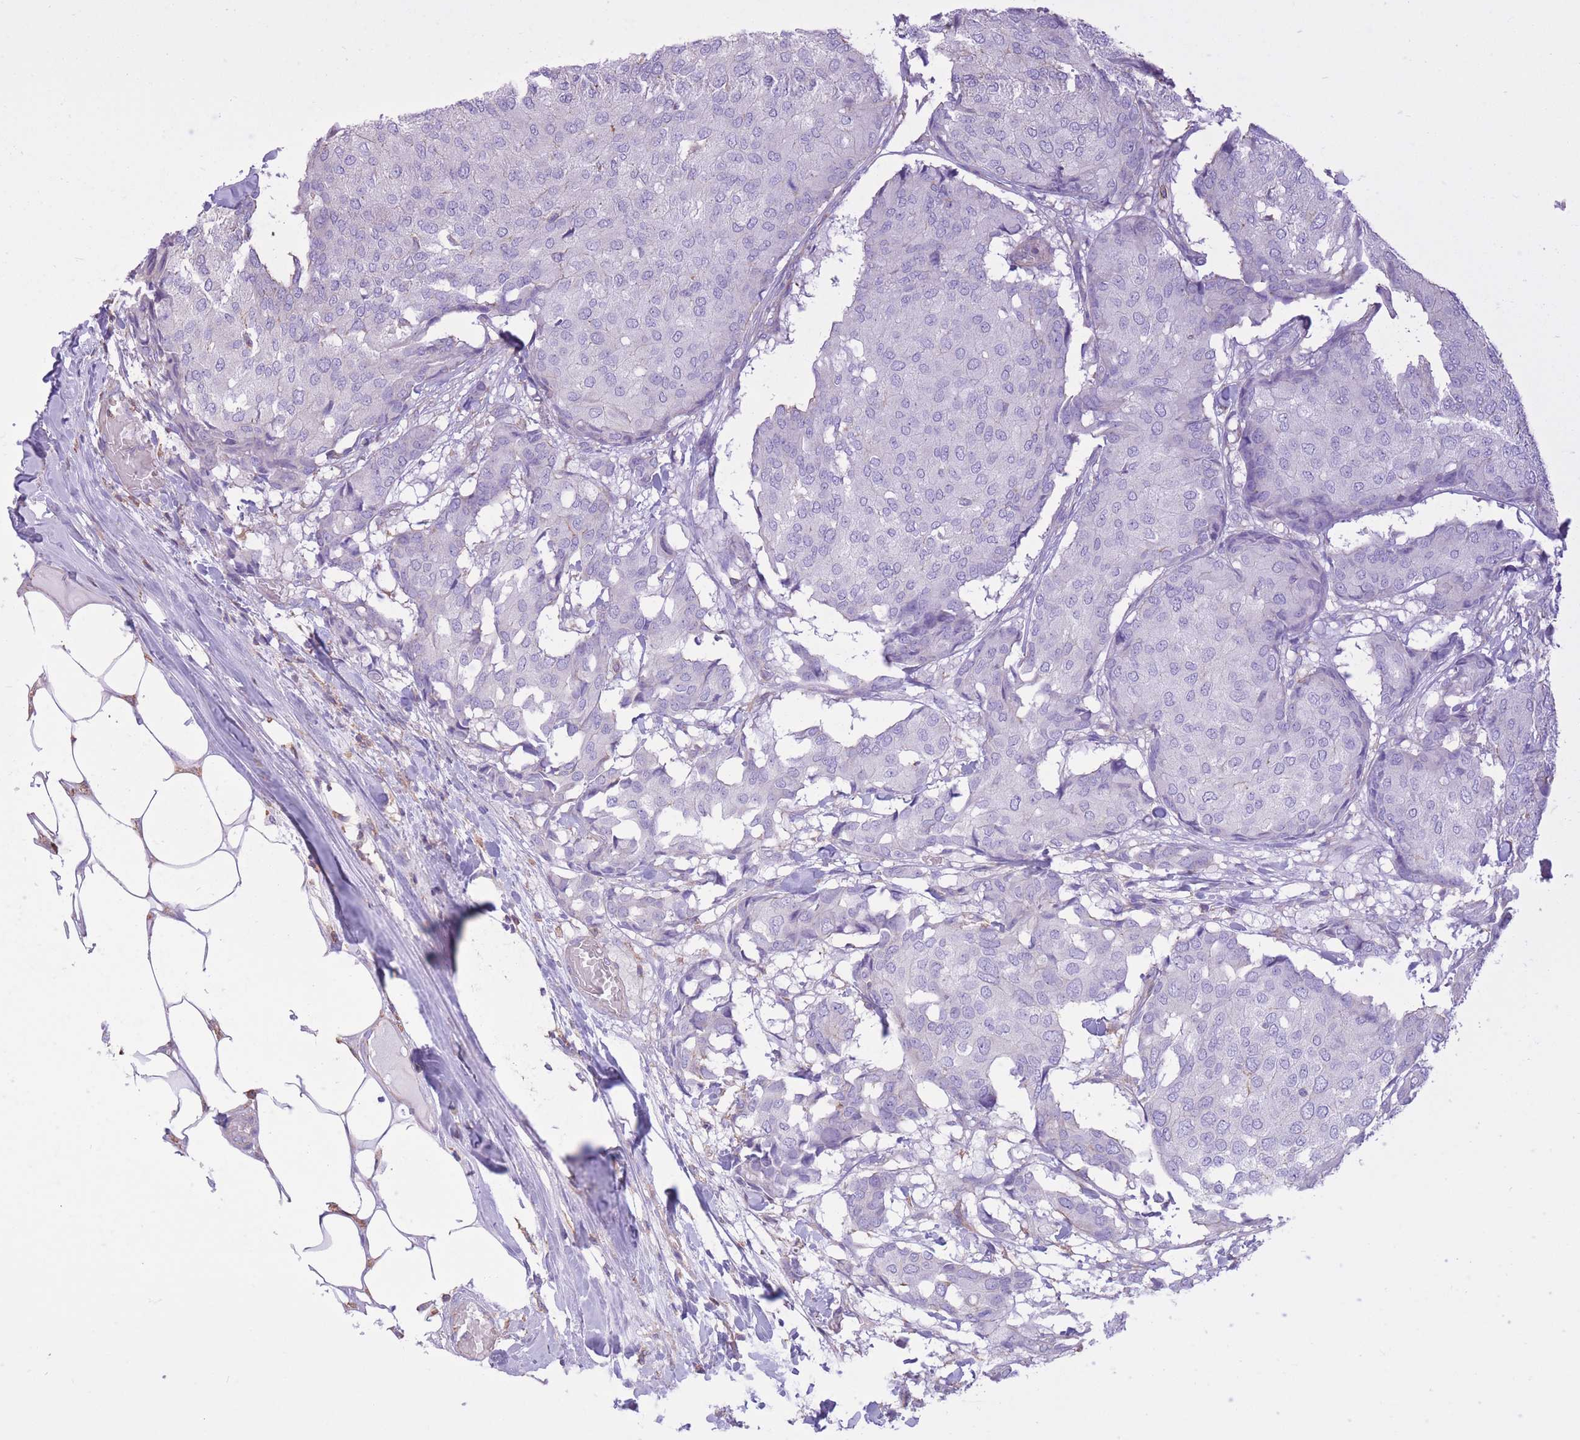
{"staining": {"intensity": "negative", "quantity": "none", "location": "none"}, "tissue": "breast cancer", "cell_type": "Tumor cells", "image_type": "cancer", "snomed": [{"axis": "morphology", "description": "Duct carcinoma"}, {"axis": "topography", "description": "Breast"}], "caption": "Human breast cancer stained for a protein using IHC shows no expression in tumor cells.", "gene": "PDHA1", "patient": {"sex": "female", "age": 75}}